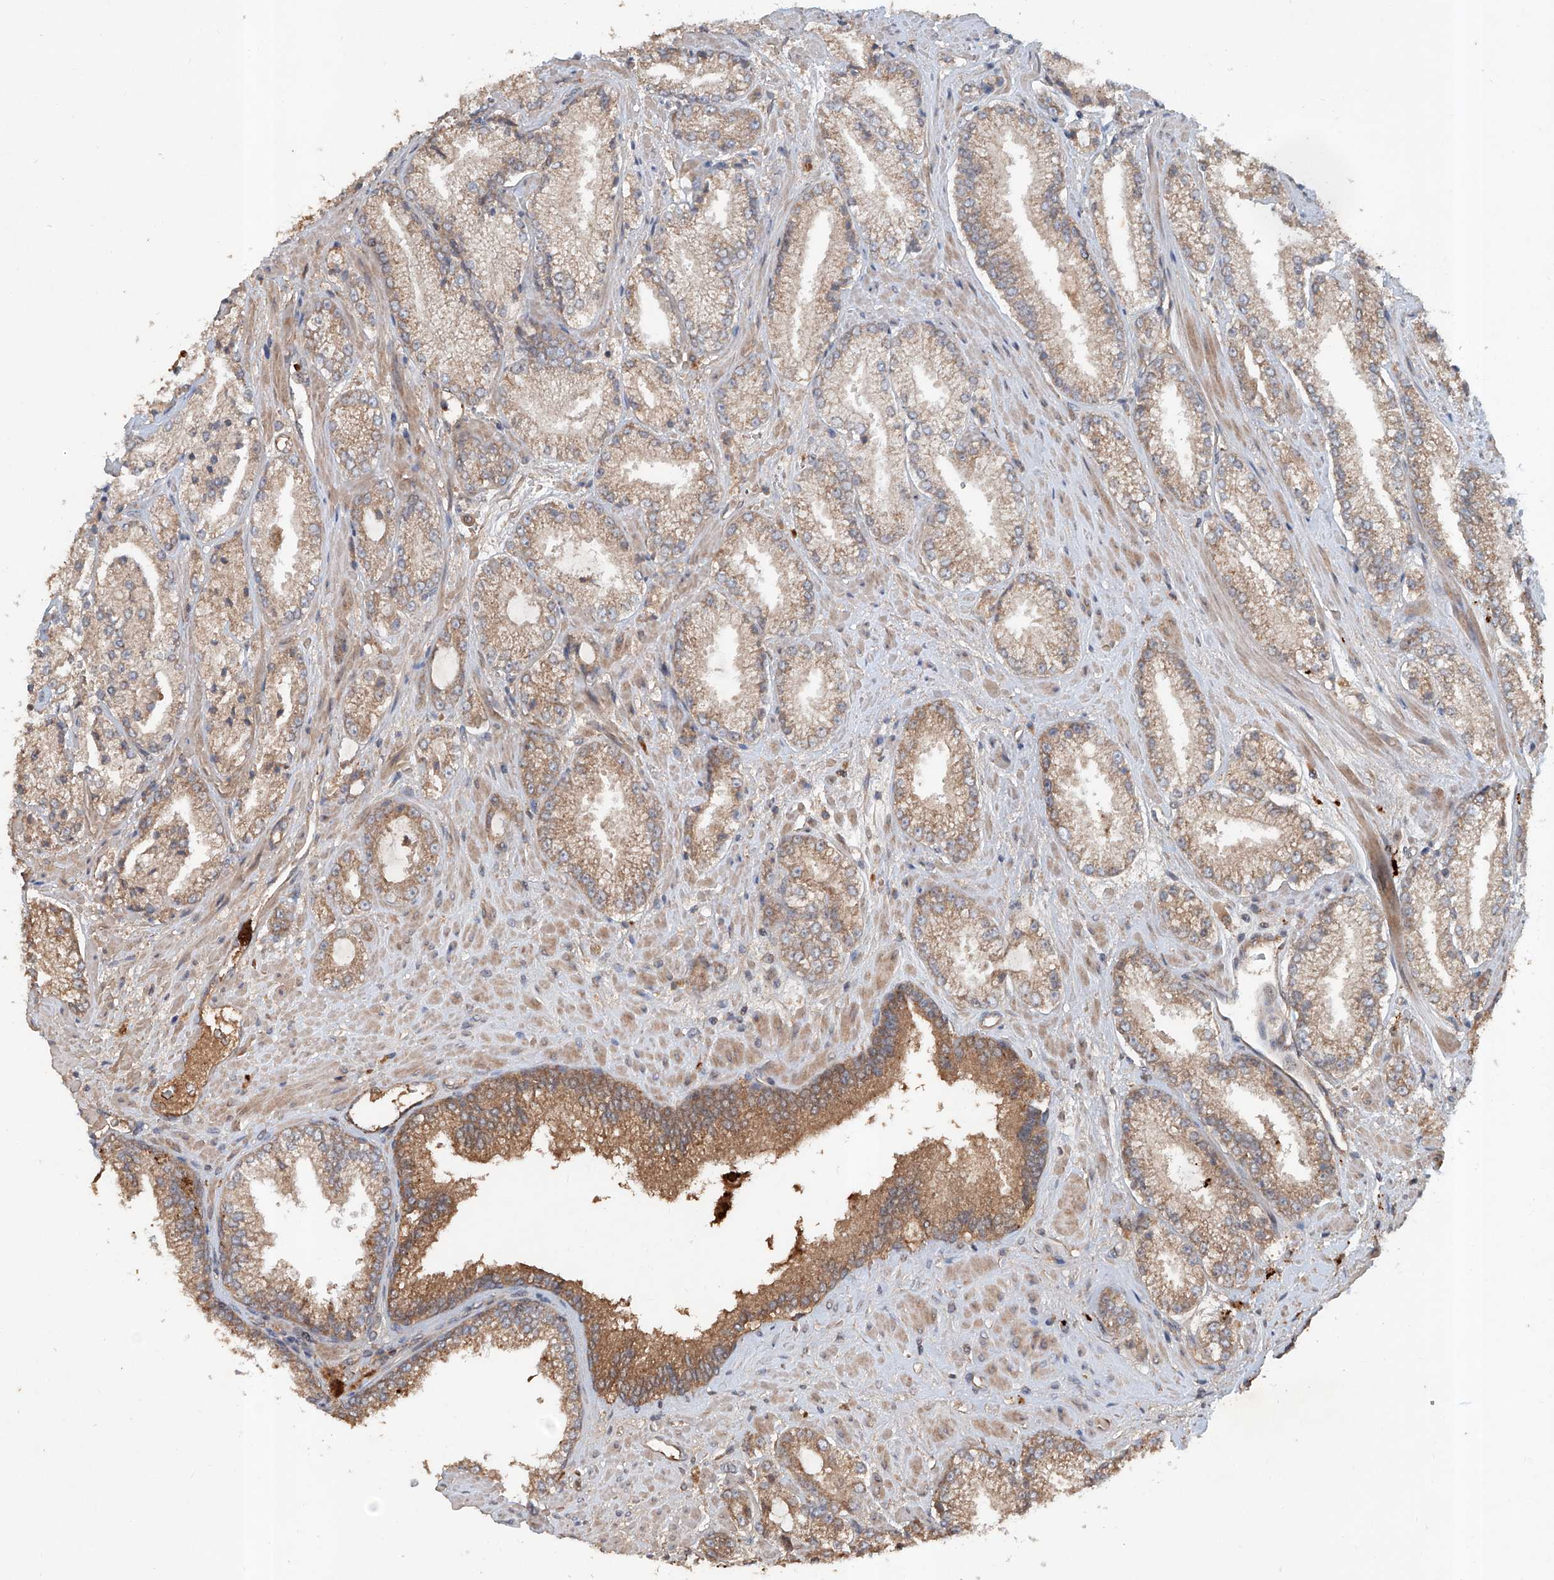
{"staining": {"intensity": "weak", "quantity": ">75%", "location": "cytoplasmic/membranous"}, "tissue": "prostate cancer", "cell_type": "Tumor cells", "image_type": "cancer", "snomed": [{"axis": "morphology", "description": "Adenocarcinoma, High grade"}, {"axis": "topography", "description": "Prostate"}], "caption": "This photomicrograph reveals prostate cancer stained with IHC to label a protein in brown. The cytoplasmic/membranous of tumor cells show weak positivity for the protein. Nuclei are counter-stained blue.", "gene": "ADAM23", "patient": {"sex": "male", "age": 73}}